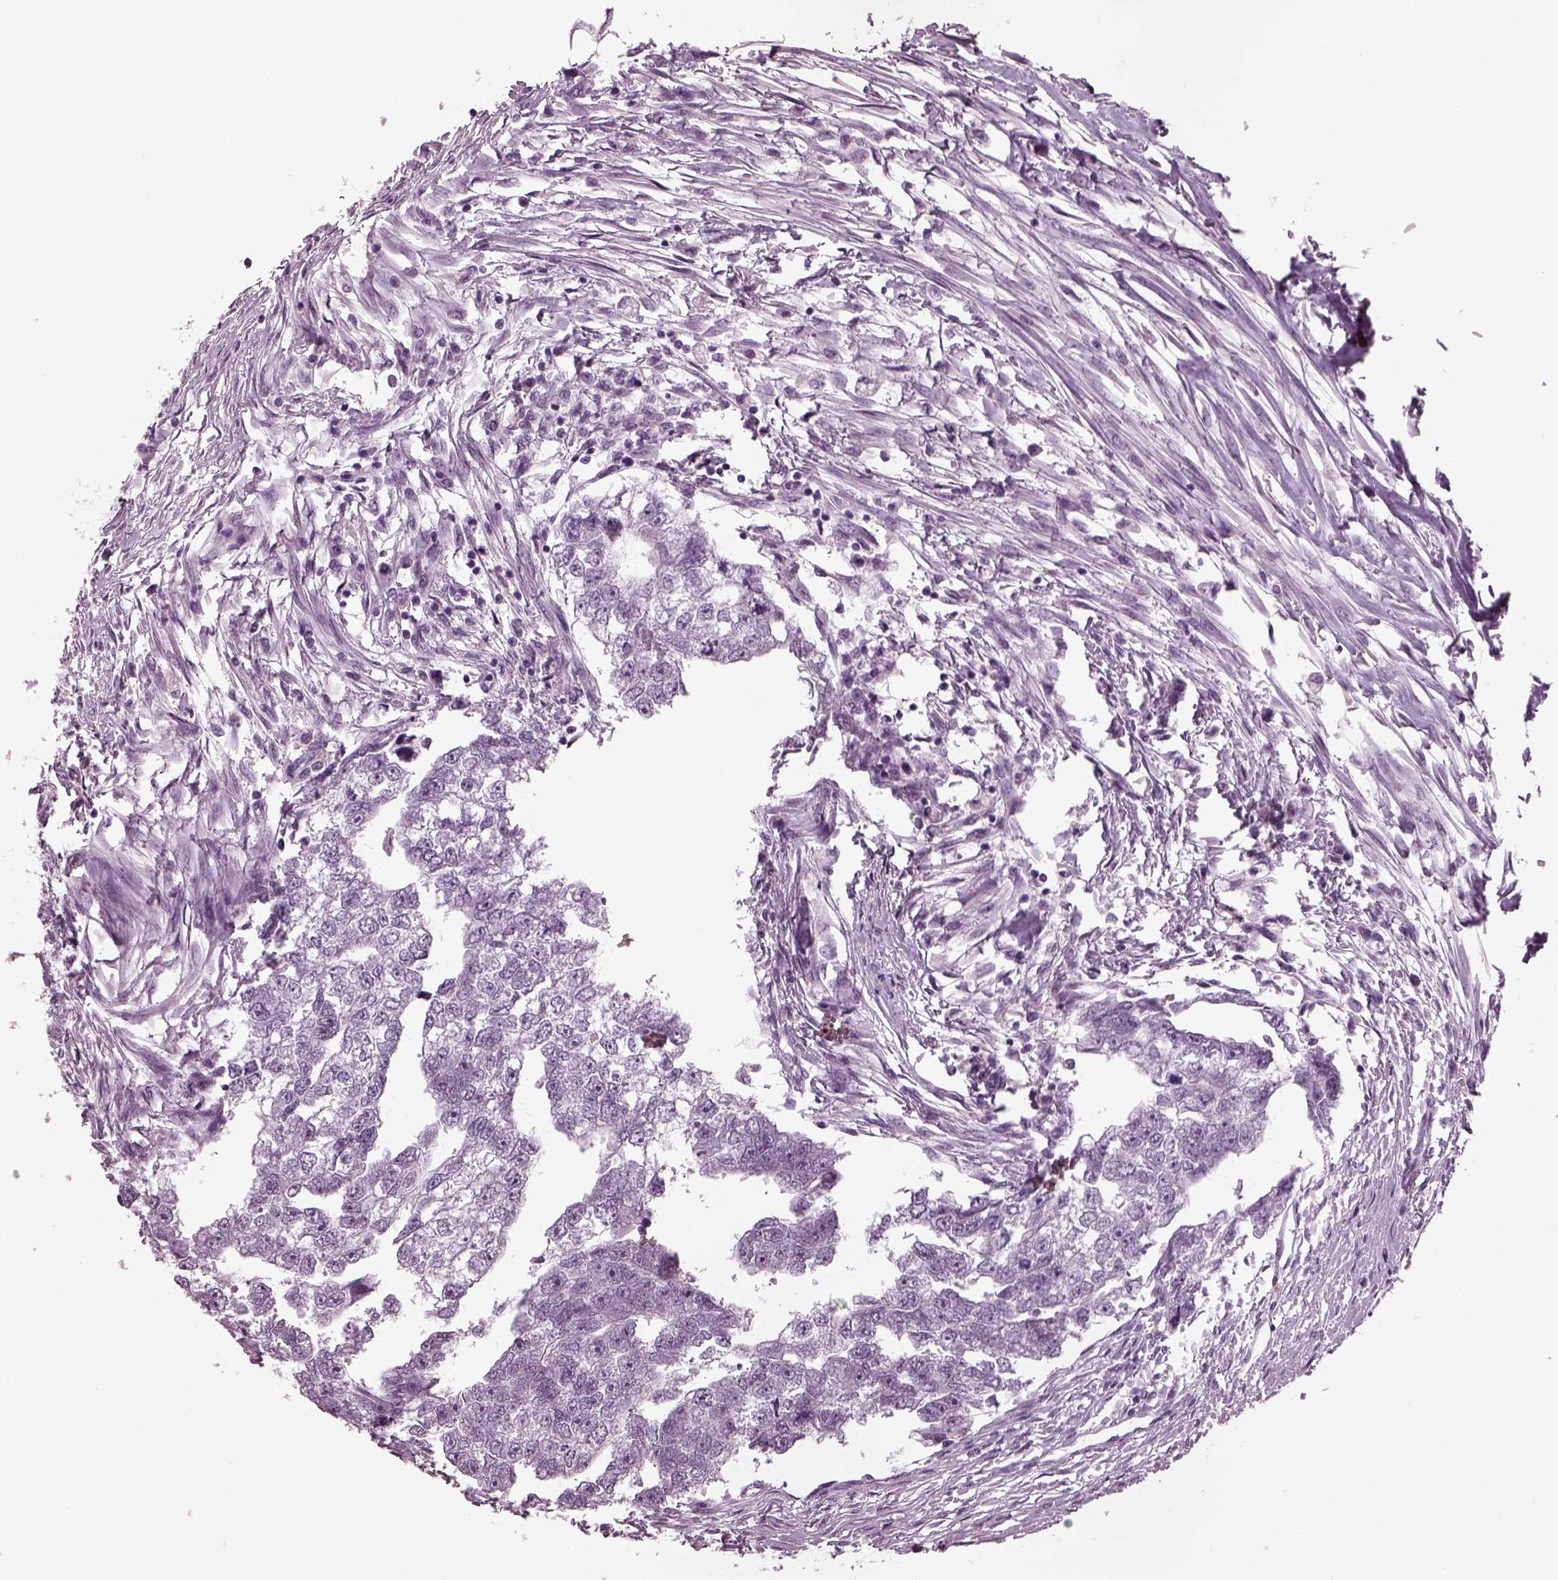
{"staining": {"intensity": "negative", "quantity": "none", "location": "none"}, "tissue": "testis cancer", "cell_type": "Tumor cells", "image_type": "cancer", "snomed": [{"axis": "morphology", "description": "Carcinoma, Embryonal, NOS"}, {"axis": "morphology", "description": "Teratoma, malignant, NOS"}, {"axis": "topography", "description": "Testis"}], "caption": "Immunohistochemistry (IHC) micrograph of neoplastic tissue: testis embryonal carcinoma stained with DAB reveals no significant protein staining in tumor cells.", "gene": "TPPP2", "patient": {"sex": "male", "age": 44}}